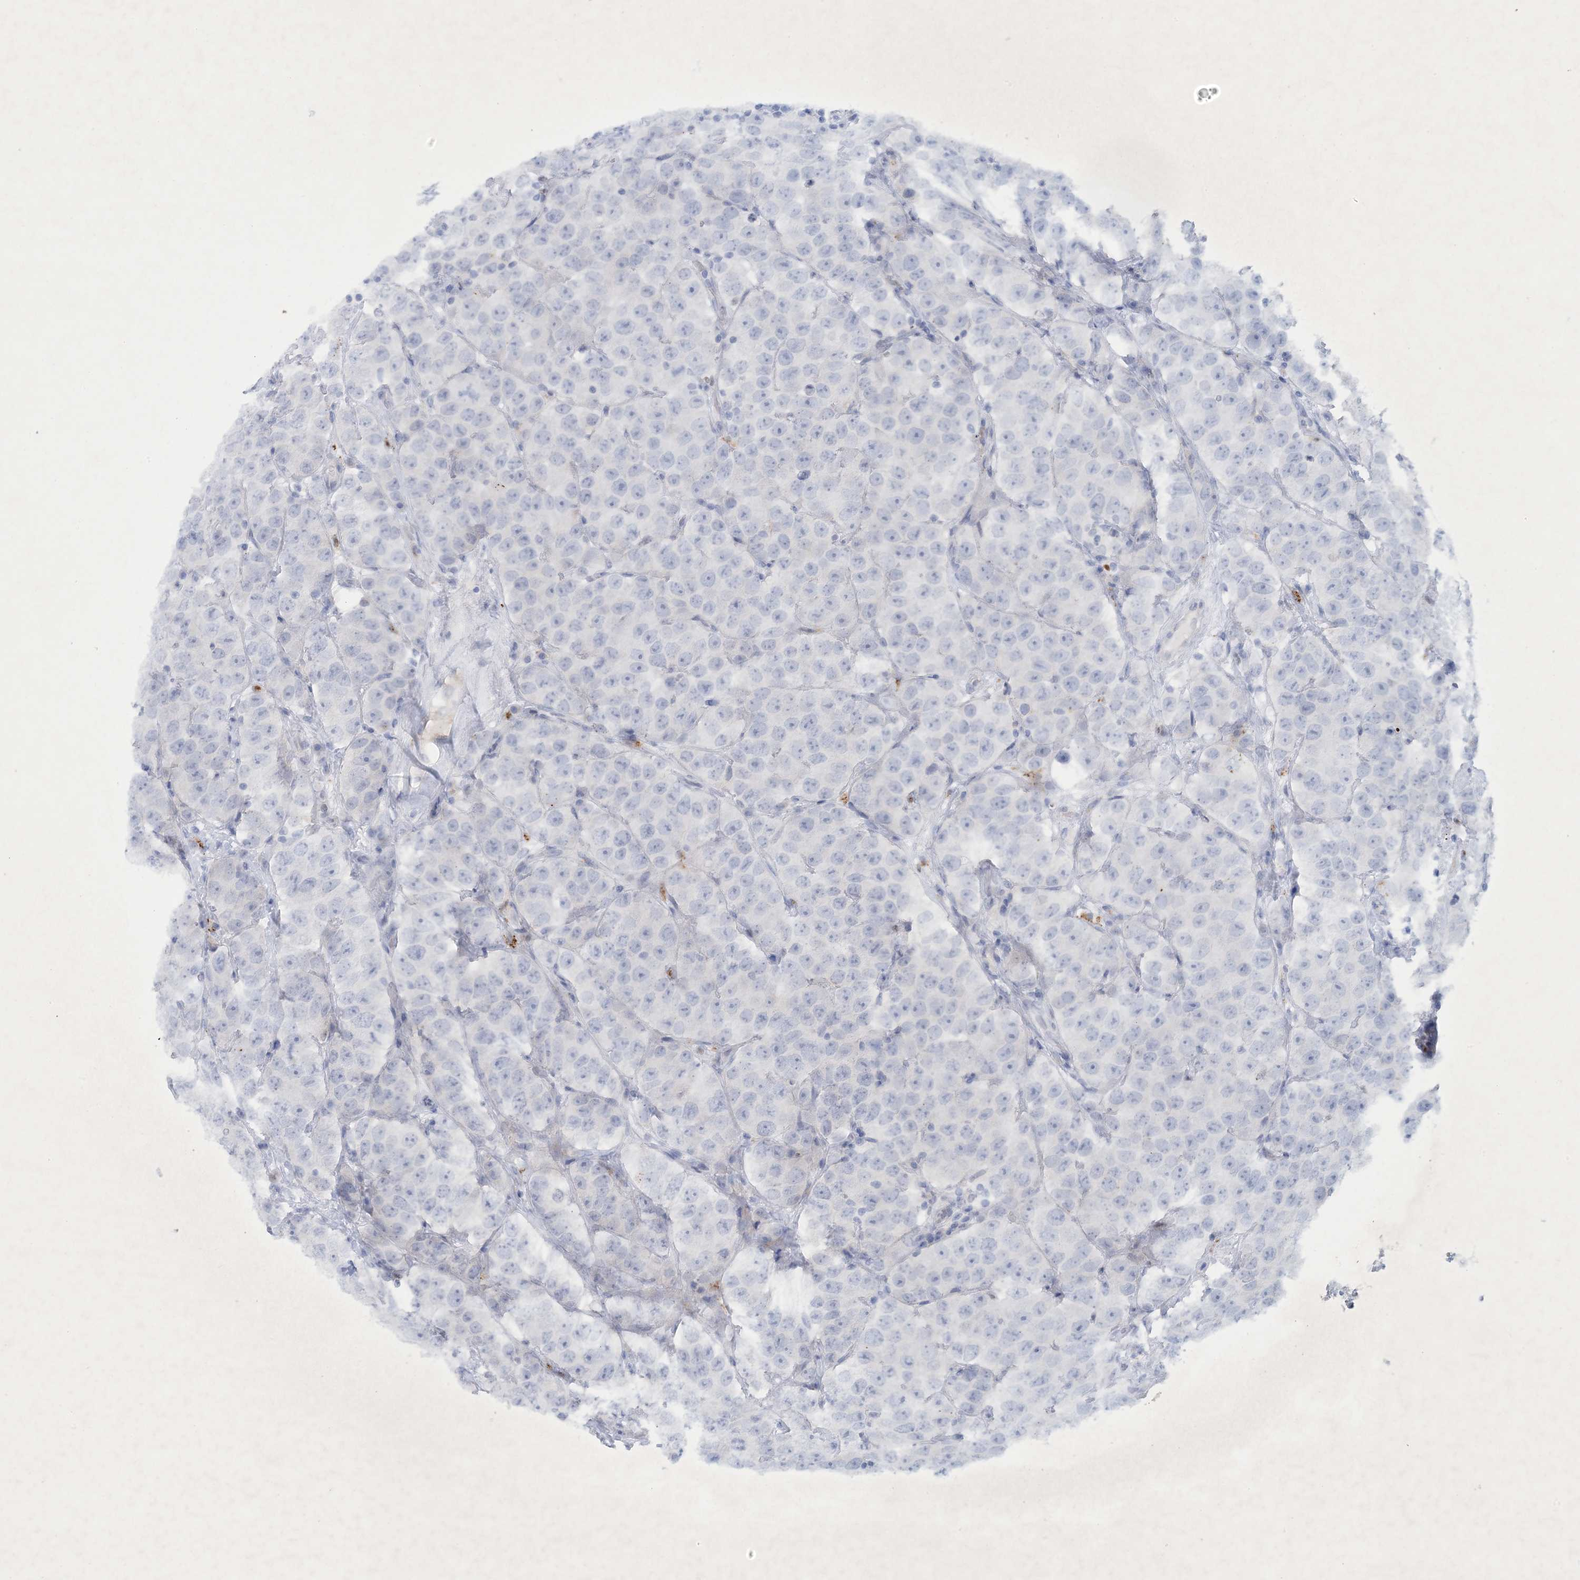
{"staining": {"intensity": "negative", "quantity": "none", "location": "none"}, "tissue": "testis cancer", "cell_type": "Tumor cells", "image_type": "cancer", "snomed": [{"axis": "morphology", "description": "Seminoma, NOS"}, {"axis": "topography", "description": "Testis"}], "caption": "Protein analysis of testis cancer demonstrates no significant positivity in tumor cells. (DAB (3,3'-diaminobenzidine) immunohistochemistry (IHC) visualized using brightfield microscopy, high magnification).", "gene": "GABRG1", "patient": {"sex": "male", "age": 28}}